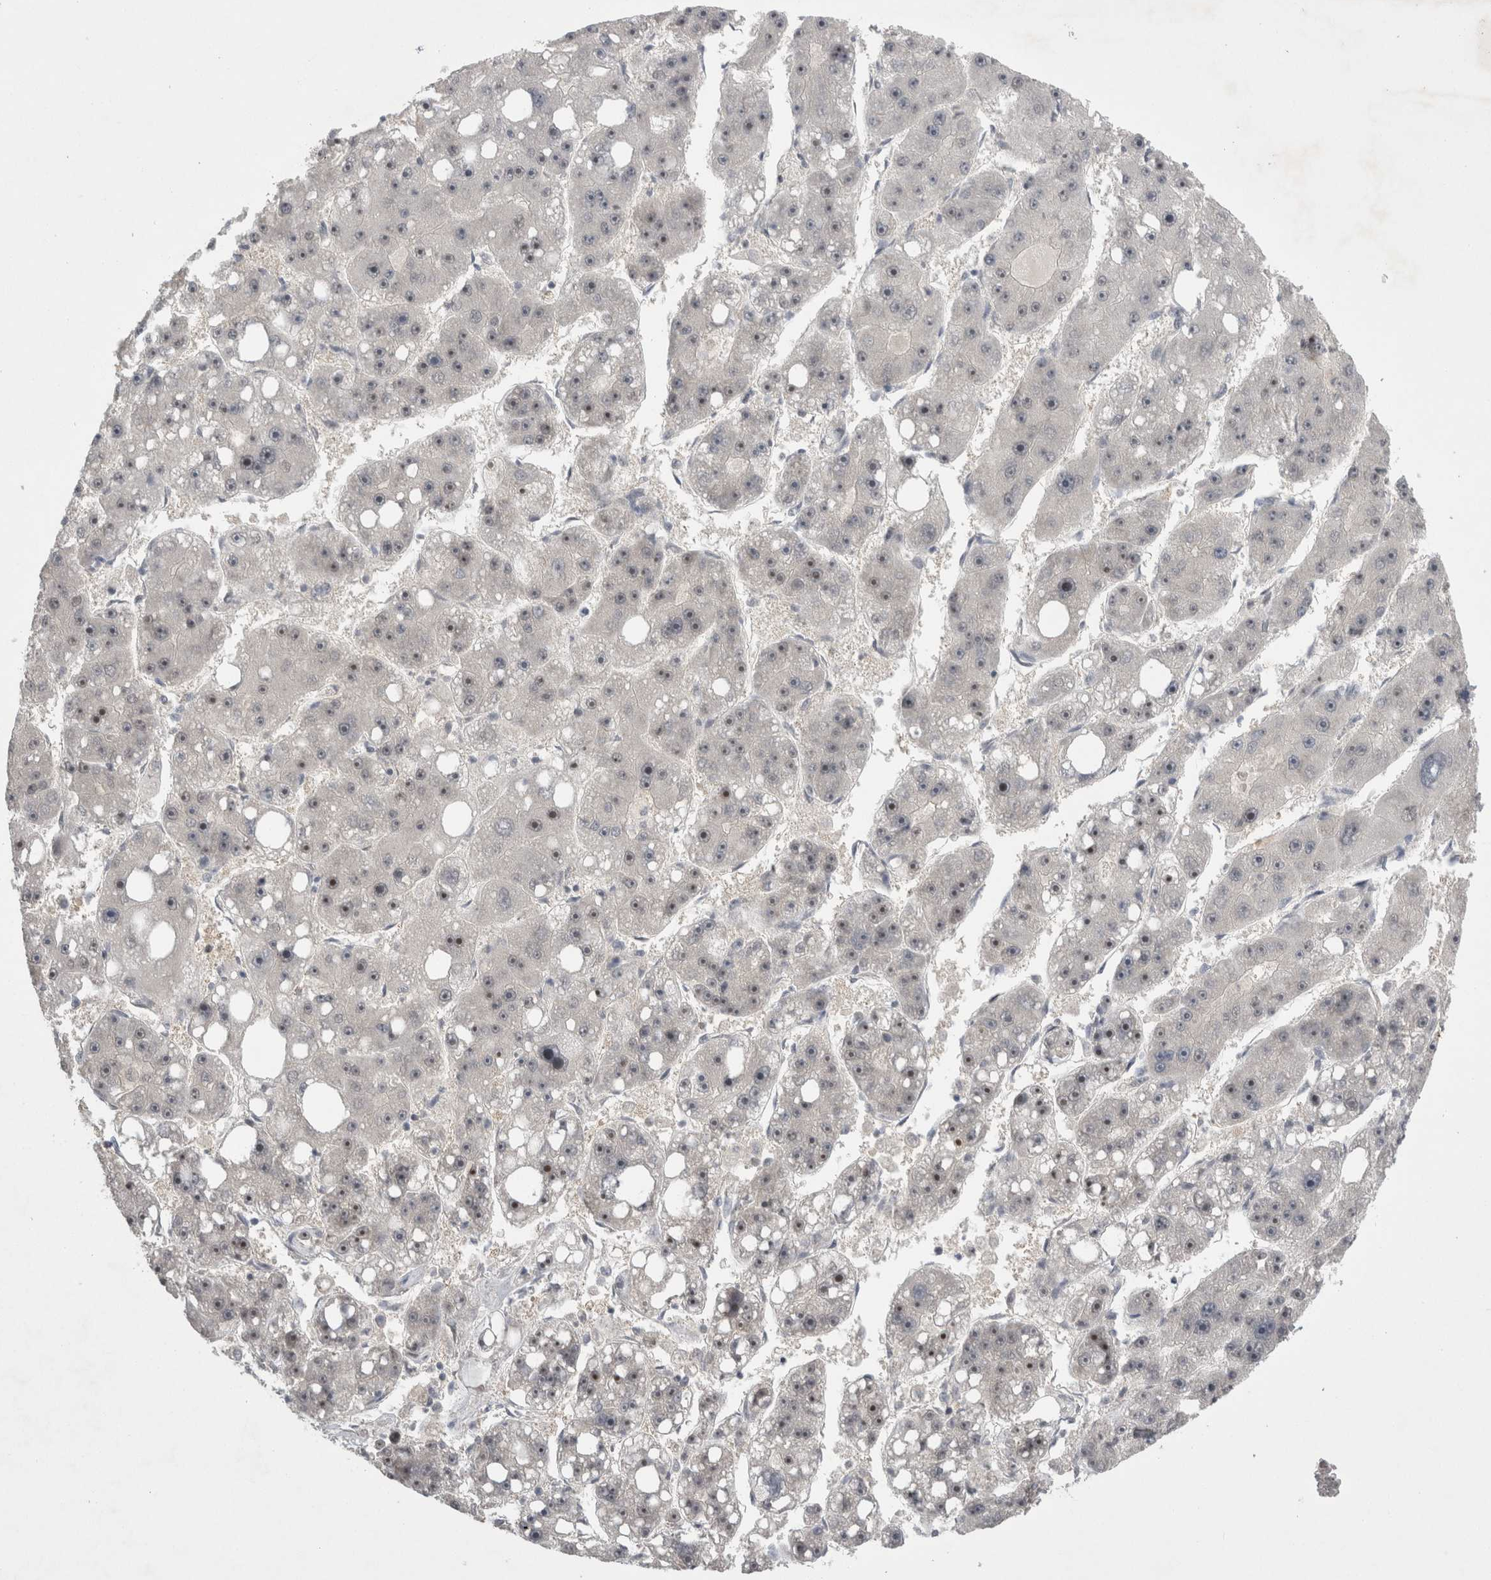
{"staining": {"intensity": "negative", "quantity": "none", "location": "none"}, "tissue": "liver cancer", "cell_type": "Tumor cells", "image_type": "cancer", "snomed": [{"axis": "morphology", "description": "Carcinoma, Hepatocellular, NOS"}, {"axis": "topography", "description": "Liver"}], "caption": "Immunohistochemical staining of human liver cancer (hepatocellular carcinoma) shows no significant positivity in tumor cells. (Stains: DAB (3,3'-diaminobenzidine) IHC with hematoxylin counter stain, Microscopy: brightfield microscopy at high magnification).", "gene": "ZNF341", "patient": {"sex": "female", "age": 61}}